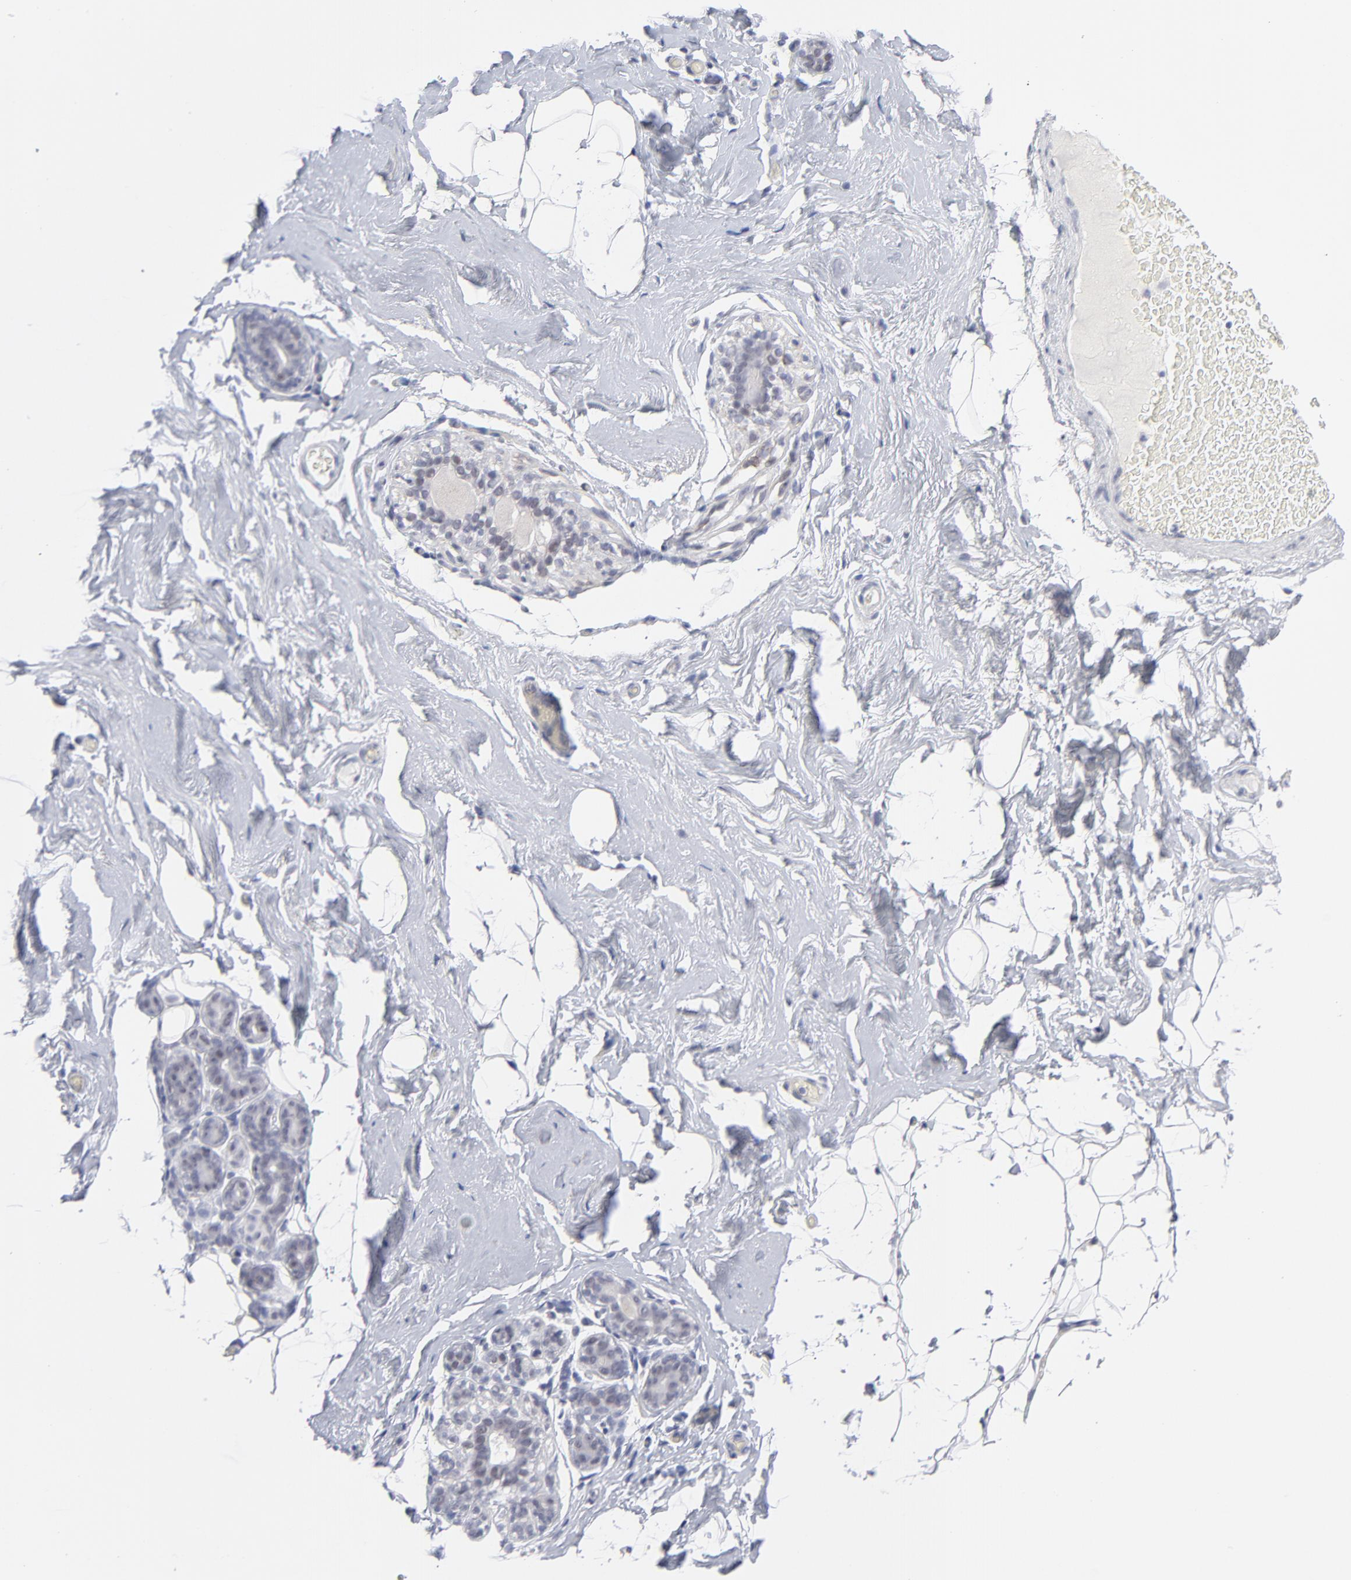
{"staining": {"intensity": "negative", "quantity": "none", "location": "none"}, "tissue": "breast", "cell_type": "Adipocytes", "image_type": "normal", "snomed": [{"axis": "morphology", "description": "Normal tissue, NOS"}, {"axis": "topography", "description": "Breast"}, {"axis": "topography", "description": "Soft tissue"}], "caption": "Unremarkable breast was stained to show a protein in brown. There is no significant staining in adipocytes. (Brightfield microscopy of DAB (3,3'-diaminobenzidine) immunohistochemistry at high magnification).", "gene": "CCR2", "patient": {"sex": "female", "age": 75}}